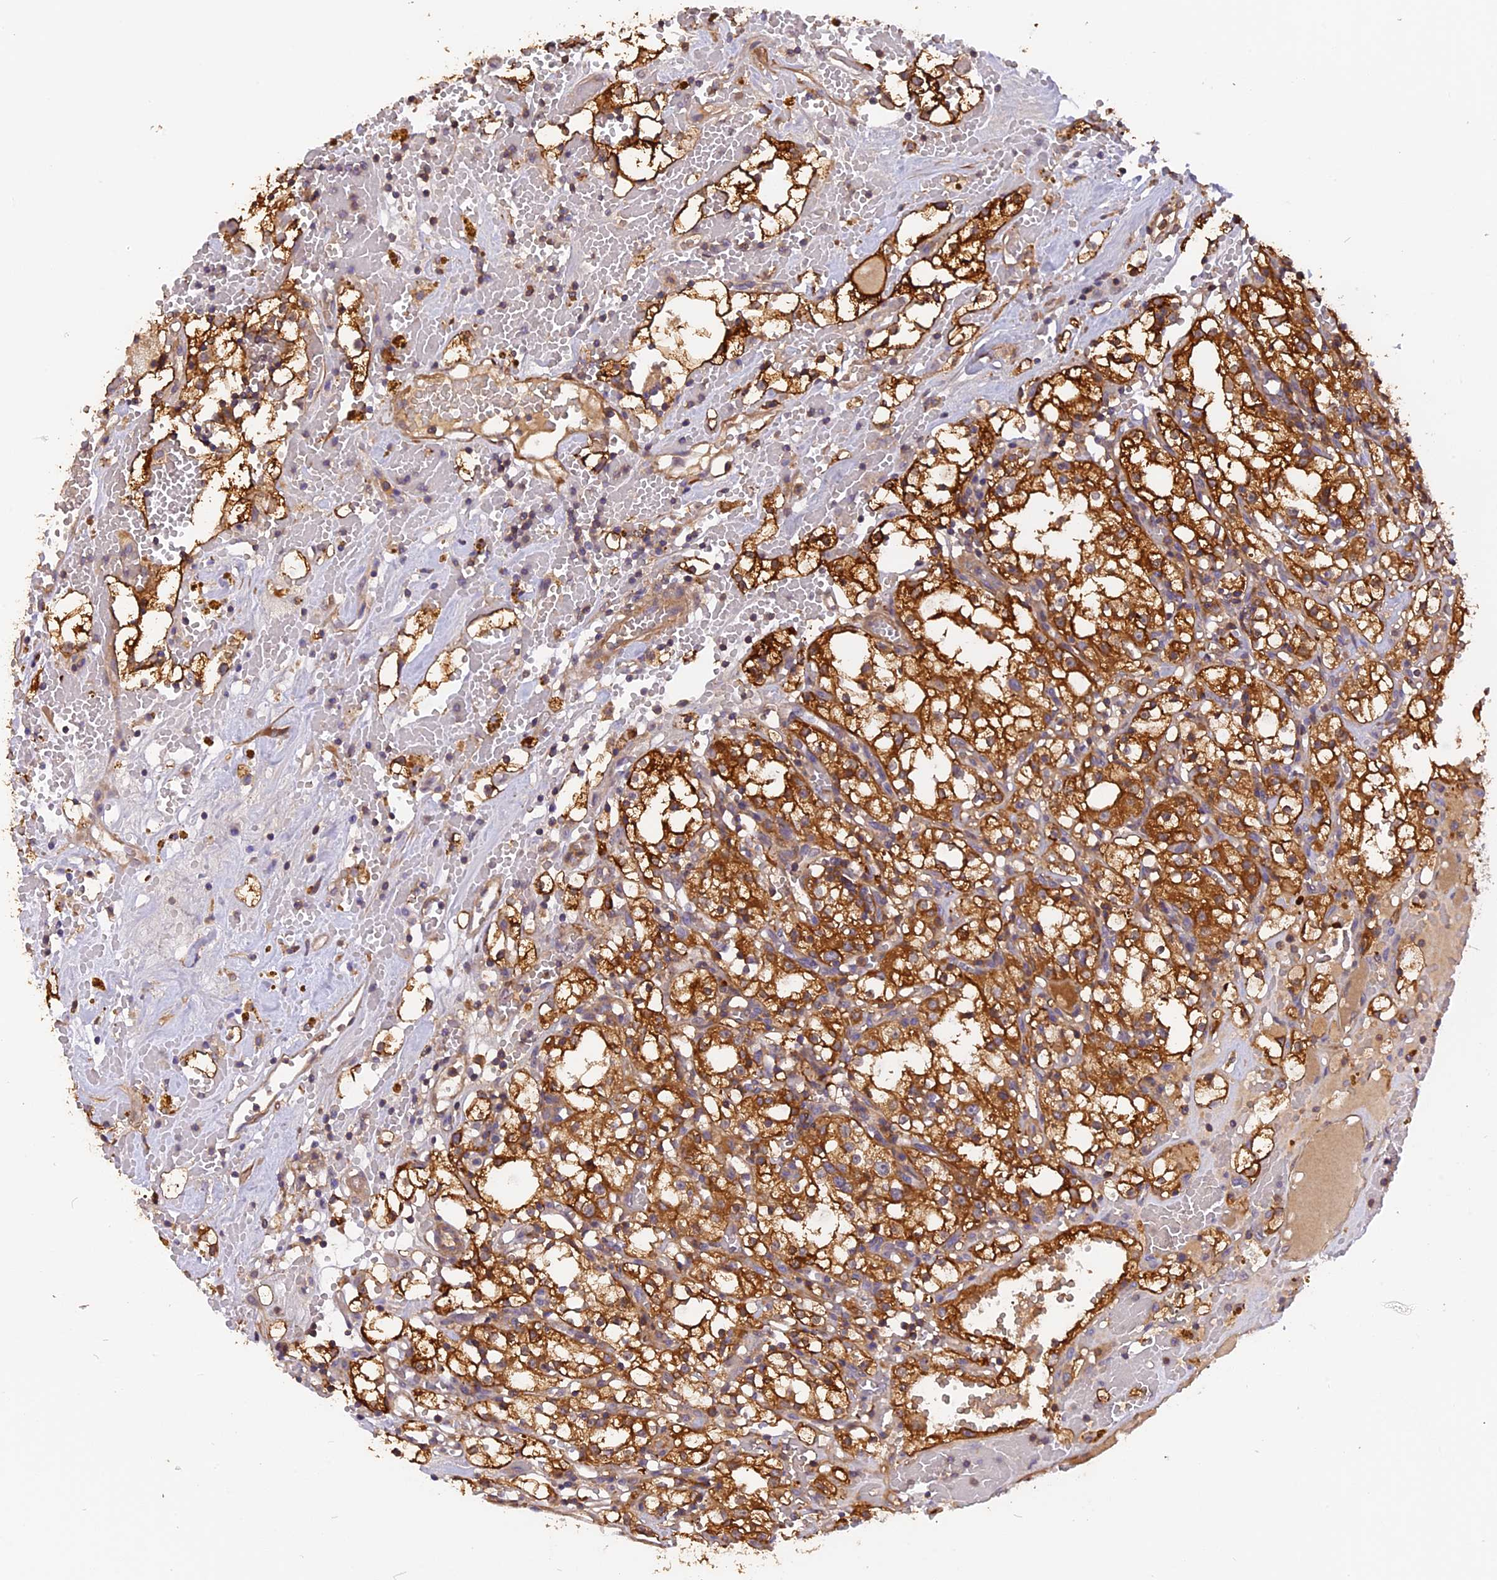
{"staining": {"intensity": "strong", "quantity": ">75%", "location": "cytoplasmic/membranous"}, "tissue": "renal cancer", "cell_type": "Tumor cells", "image_type": "cancer", "snomed": [{"axis": "morphology", "description": "Adenocarcinoma, NOS"}, {"axis": "topography", "description": "Kidney"}], "caption": "Protein staining by immunohistochemistry (IHC) shows strong cytoplasmic/membranous expression in approximately >75% of tumor cells in renal cancer.", "gene": "STOML1", "patient": {"sex": "male", "age": 56}}